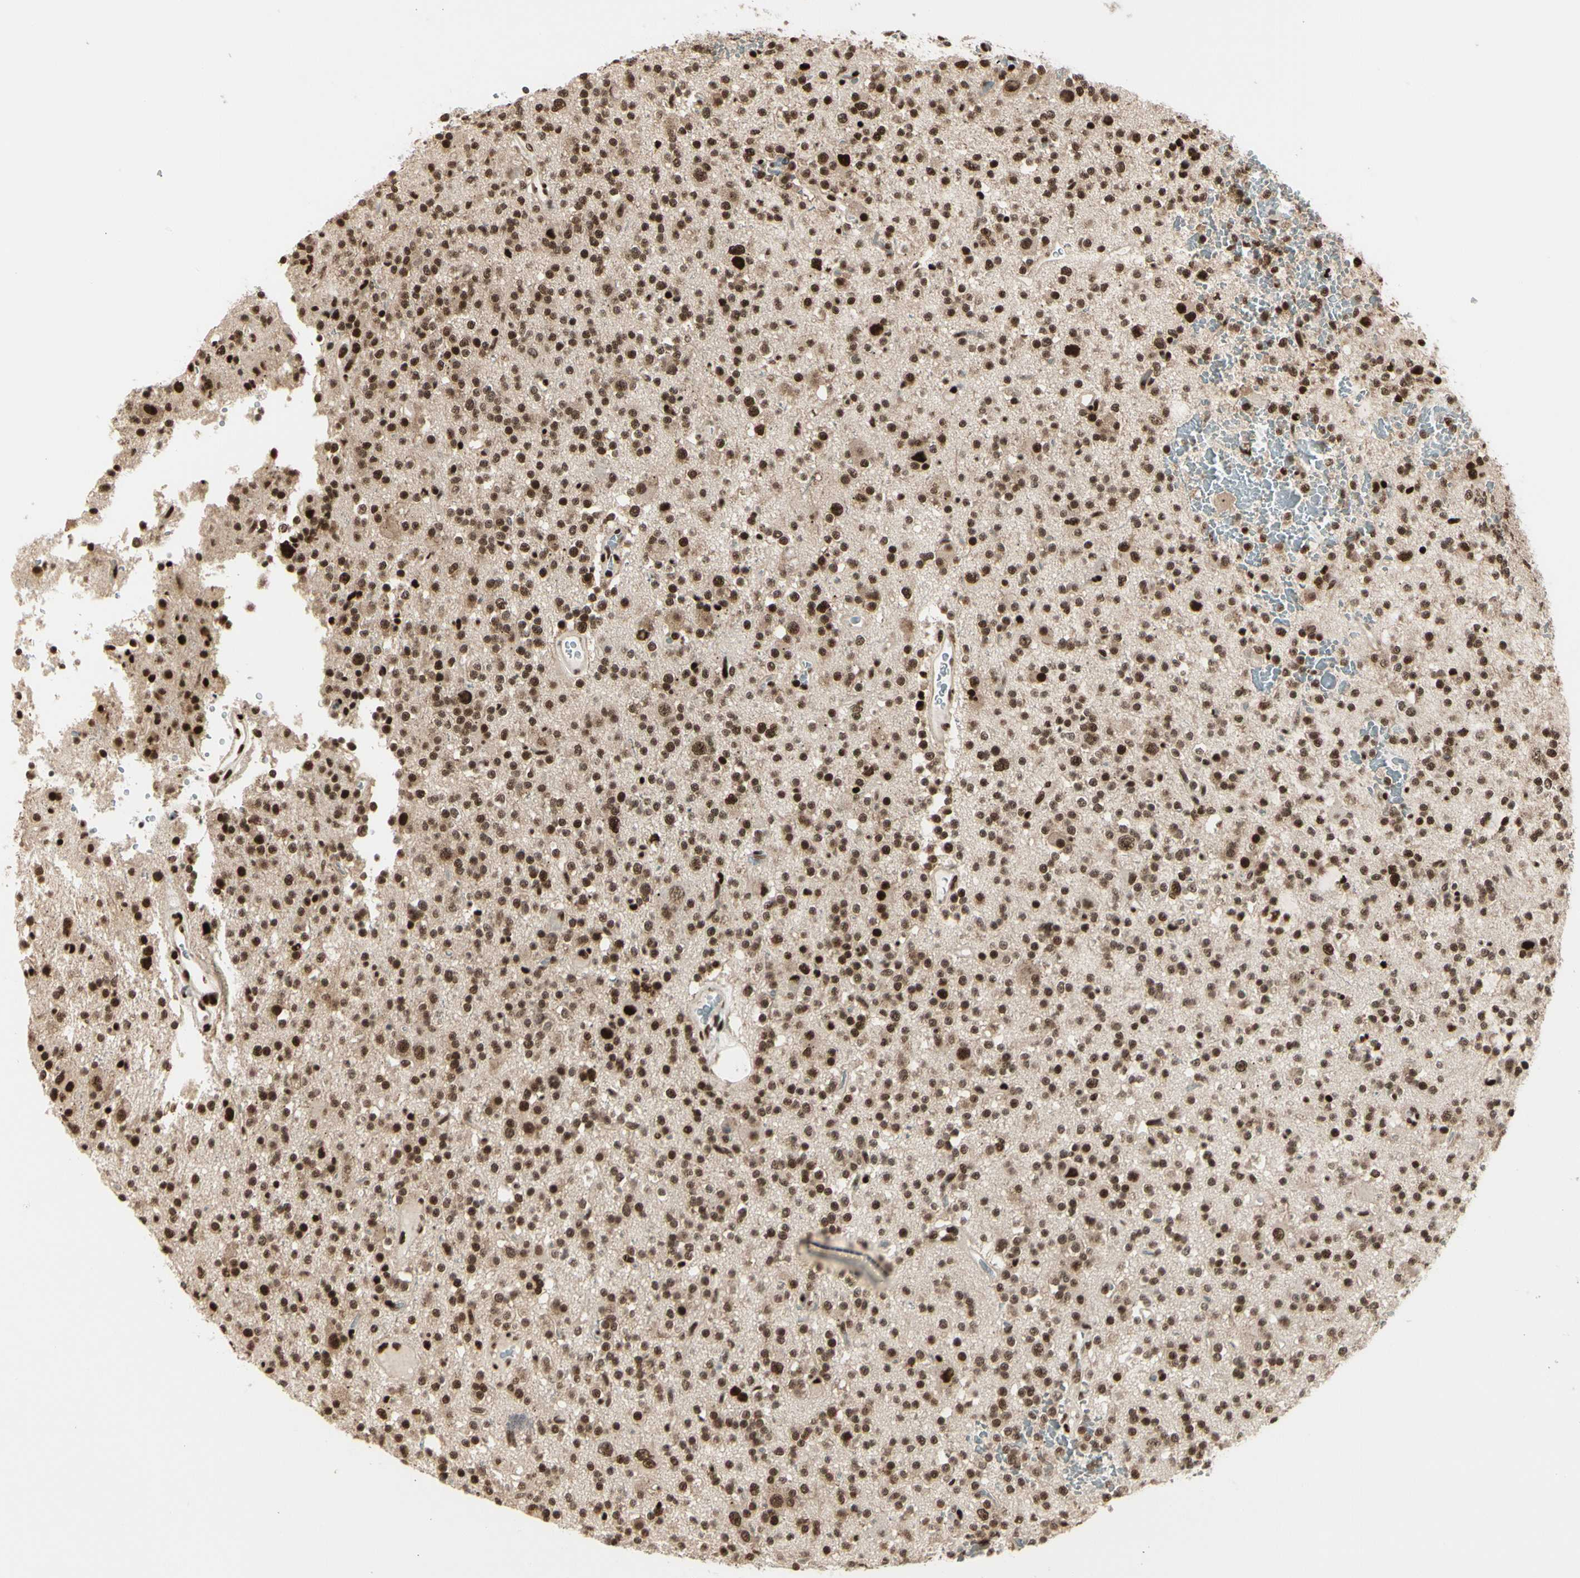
{"staining": {"intensity": "strong", "quantity": ">75%", "location": "nuclear"}, "tissue": "glioma", "cell_type": "Tumor cells", "image_type": "cancer", "snomed": [{"axis": "morphology", "description": "Glioma, malignant, High grade"}, {"axis": "topography", "description": "Brain"}], "caption": "Immunohistochemistry (IHC) photomicrograph of neoplastic tissue: human malignant glioma (high-grade) stained using IHC demonstrates high levels of strong protein expression localized specifically in the nuclear of tumor cells, appearing as a nuclear brown color.", "gene": "HEXIM1", "patient": {"sex": "male", "age": 47}}